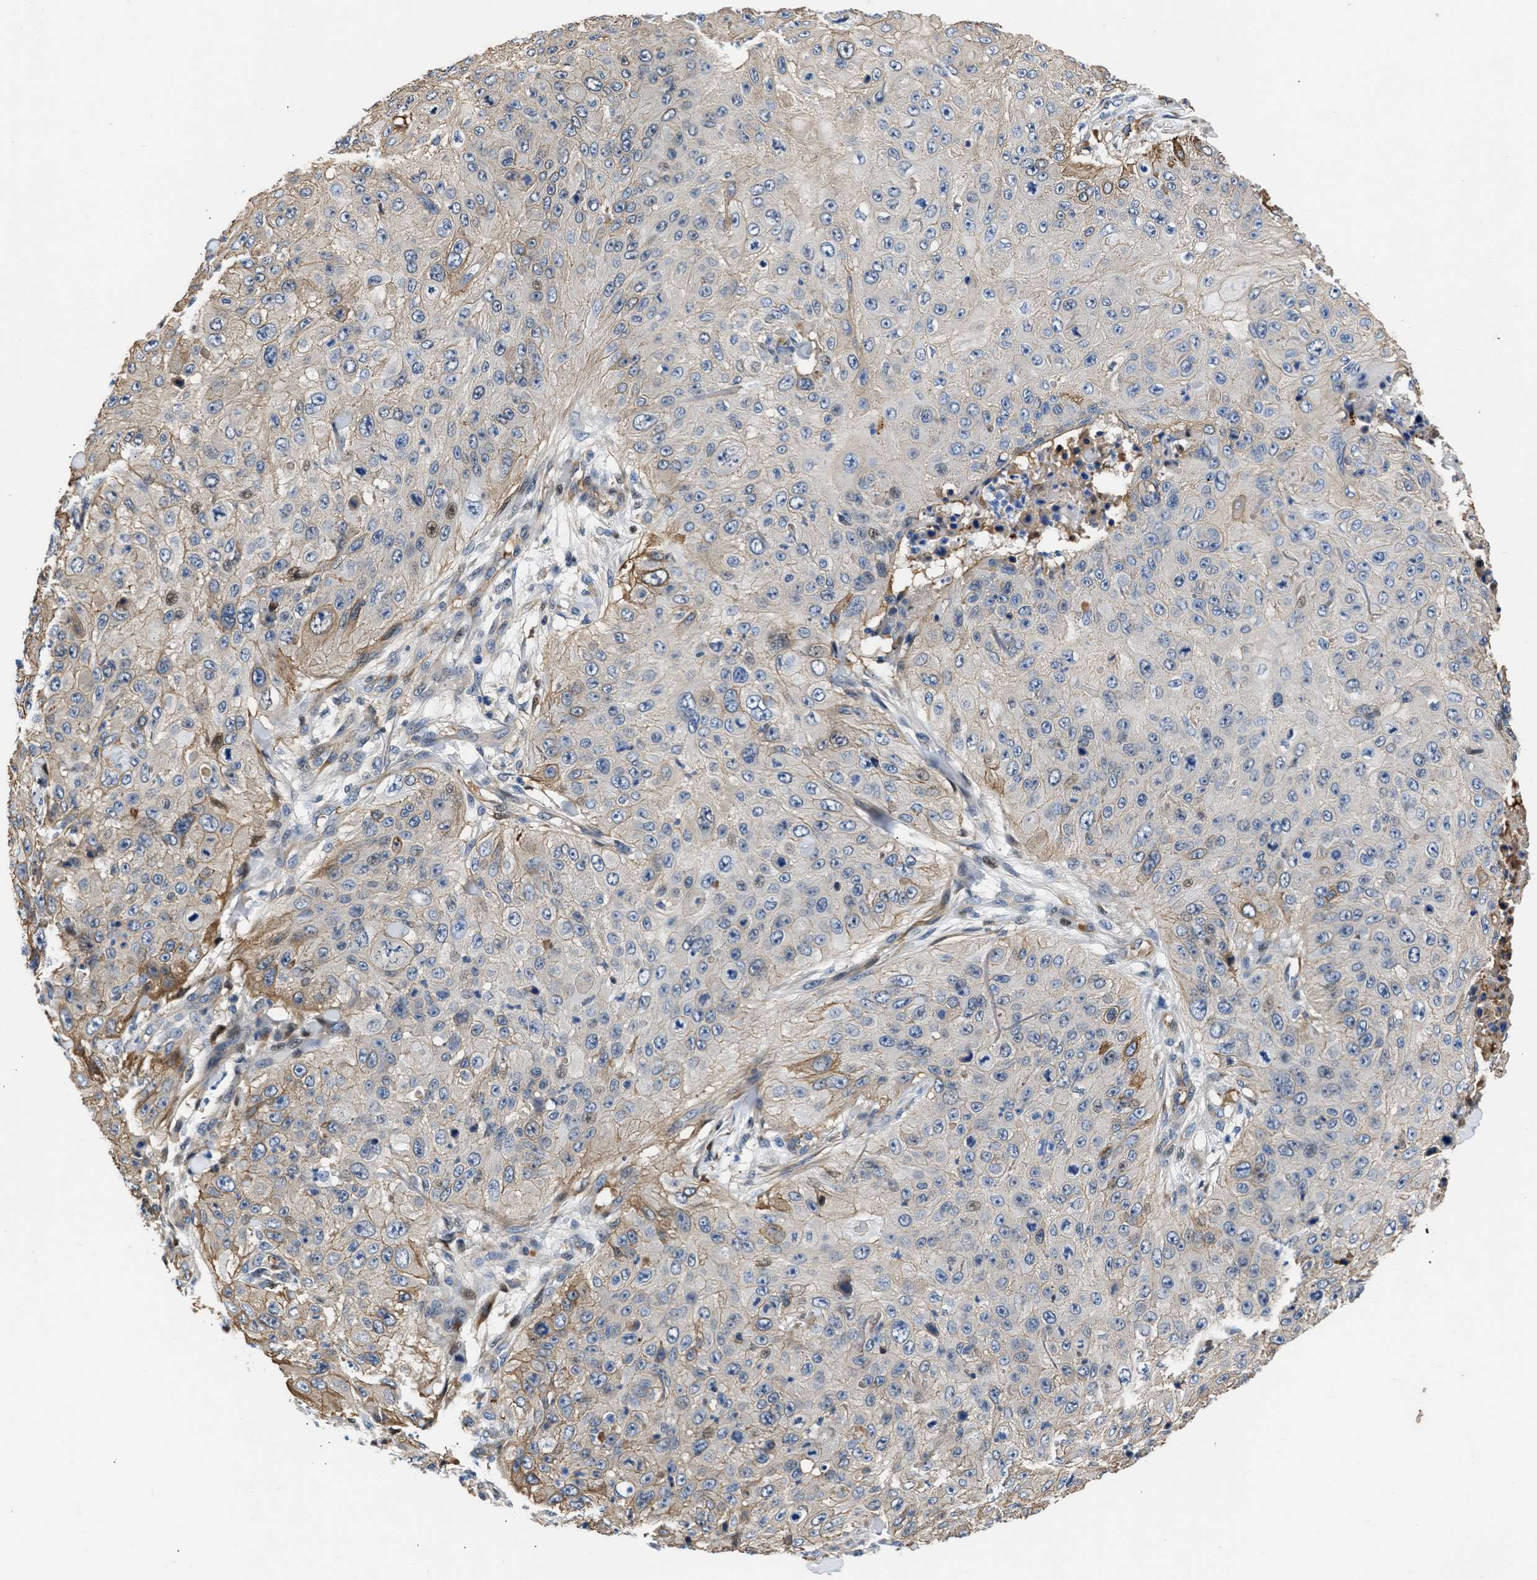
{"staining": {"intensity": "moderate", "quantity": "<25%", "location": "cytoplasmic/membranous"}, "tissue": "skin cancer", "cell_type": "Tumor cells", "image_type": "cancer", "snomed": [{"axis": "morphology", "description": "Squamous cell carcinoma, NOS"}, {"axis": "topography", "description": "Skin"}], "caption": "Skin squamous cell carcinoma stained with immunohistochemistry (IHC) reveals moderate cytoplasmic/membranous expression in about <25% of tumor cells. The protein of interest is shown in brown color, while the nuclei are stained blue.", "gene": "MAS1L", "patient": {"sex": "female", "age": 80}}